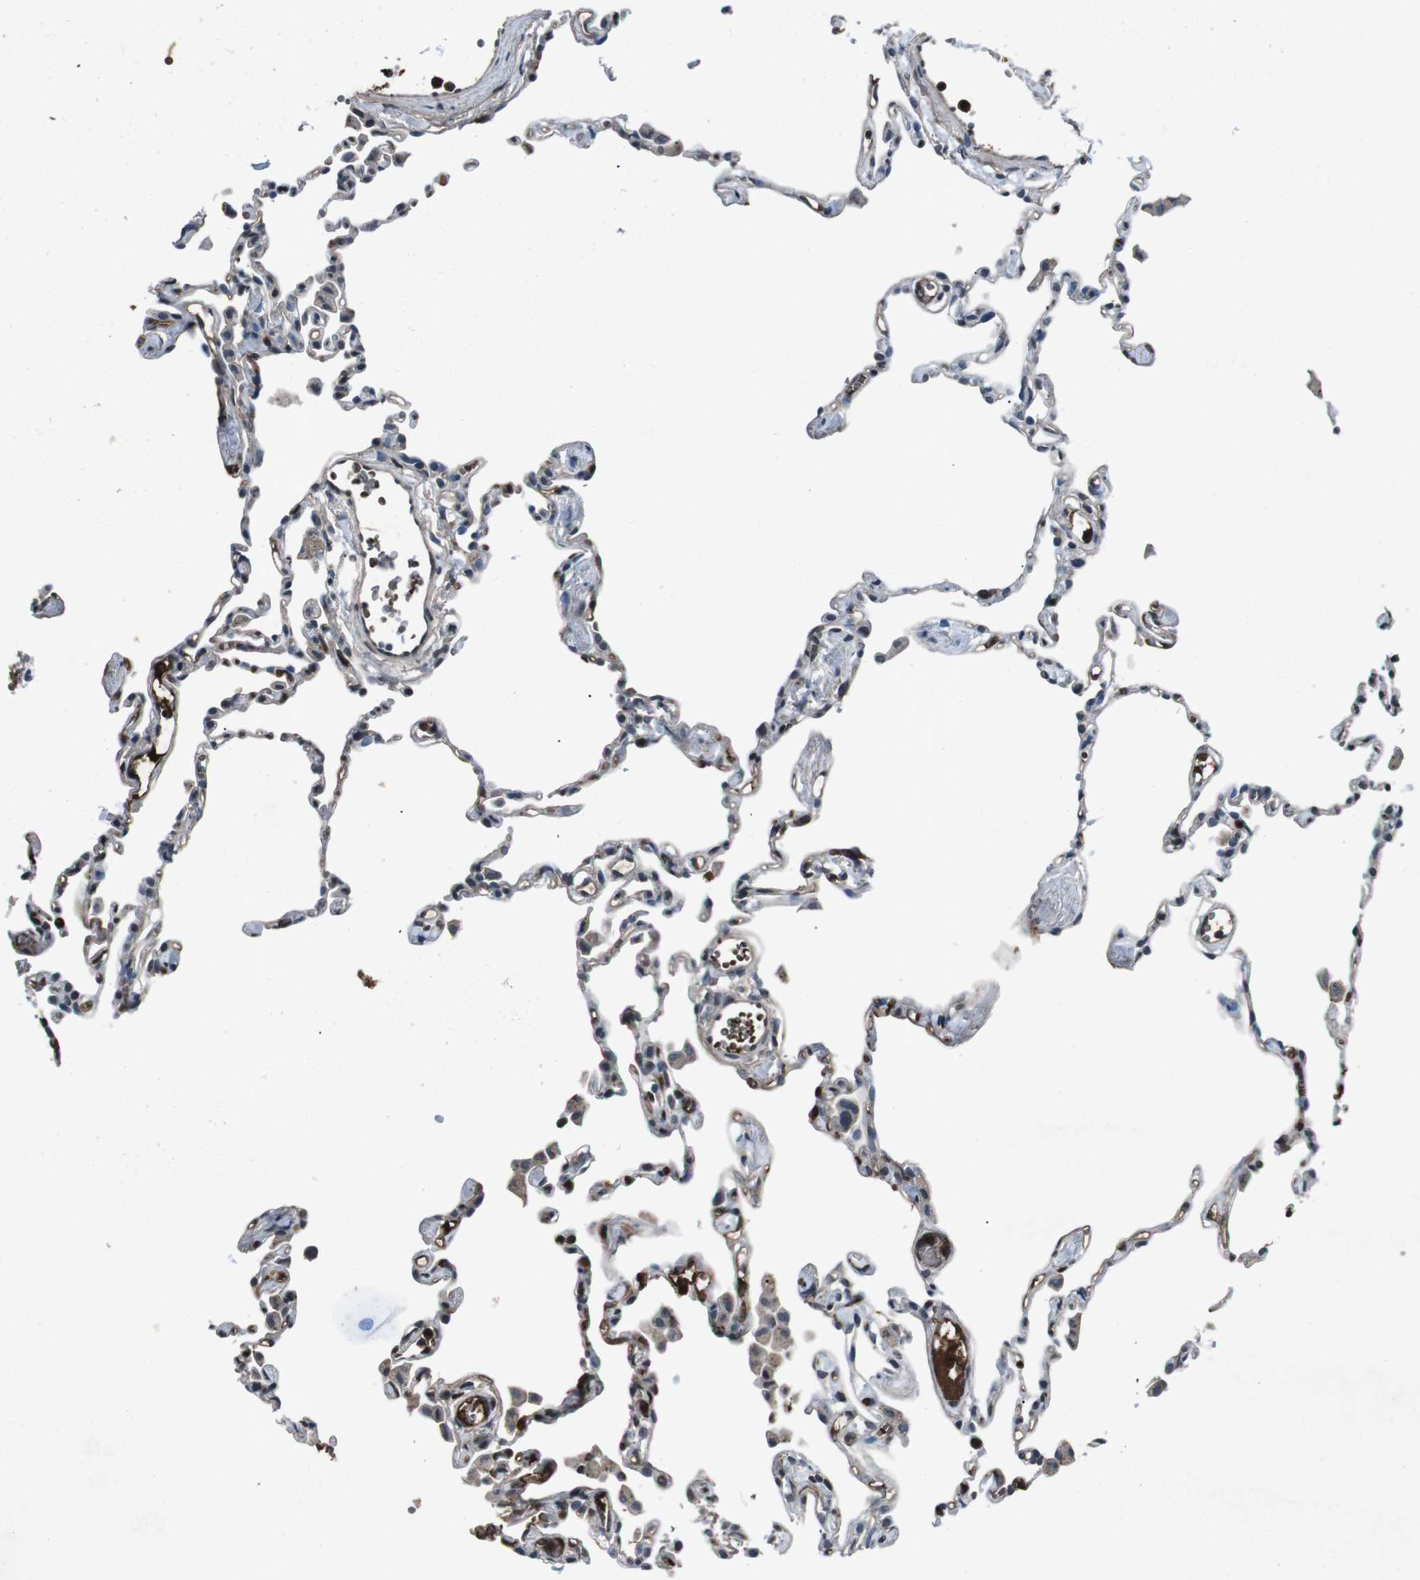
{"staining": {"intensity": "moderate", "quantity": "<25%", "location": "cytoplasmic/membranous"}, "tissue": "lung", "cell_type": "Alveolar cells", "image_type": "normal", "snomed": [{"axis": "morphology", "description": "Normal tissue, NOS"}, {"axis": "topography", "description": "Lung"}], "caption": "This image exhibits immunohistochemistry (IHC) staining of benign human lung, with low moderate cytoplasmic/membranous expression in about <25% of alveolar cells.", "gene": "UGT1A6", "patient": {"sex": "female", "age": 49}}